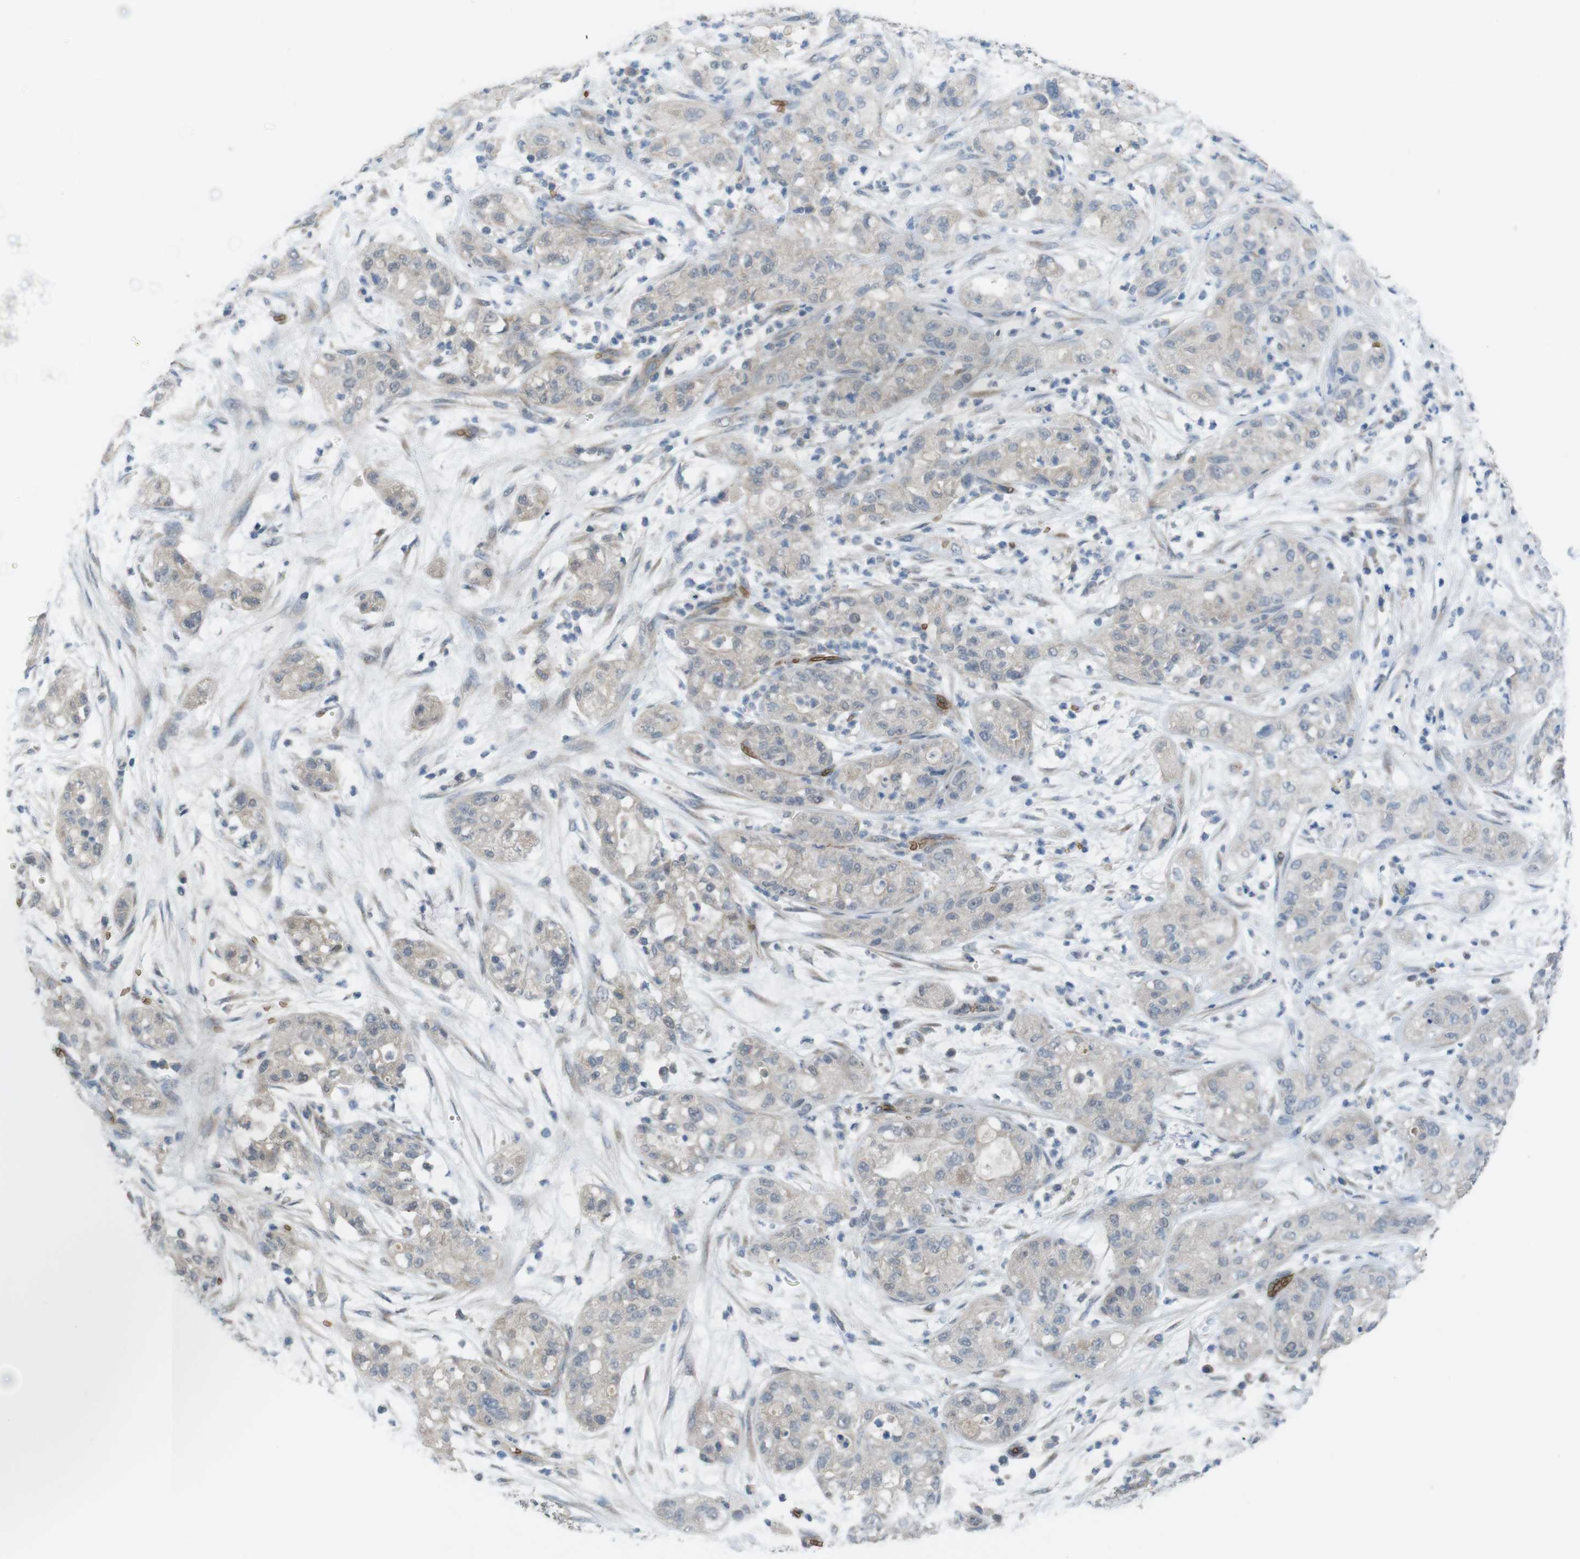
{"staining": {"intensity": "weak", "quantity": "25%-75%", "location": "cytoplasmic/membranous"}, "tissue": "pancreatic cancer", "cell_type": "Tumor cells", "image_type": "cancer", "snomed": [{"axis": "morphology", "description": "Adenocarcinoma, NOS"}, {"axis": "topography", "description": "Pancreas"}], "caption": "Immunohistochemical staining of human pancreatic adenocarcinoma displays low levels of weak cytoplasmic/membranous protein expression in approximately 25%-75% of tumor cells.", "gene": "GYPA", "patient": {"sex": "female", "age": 78}}